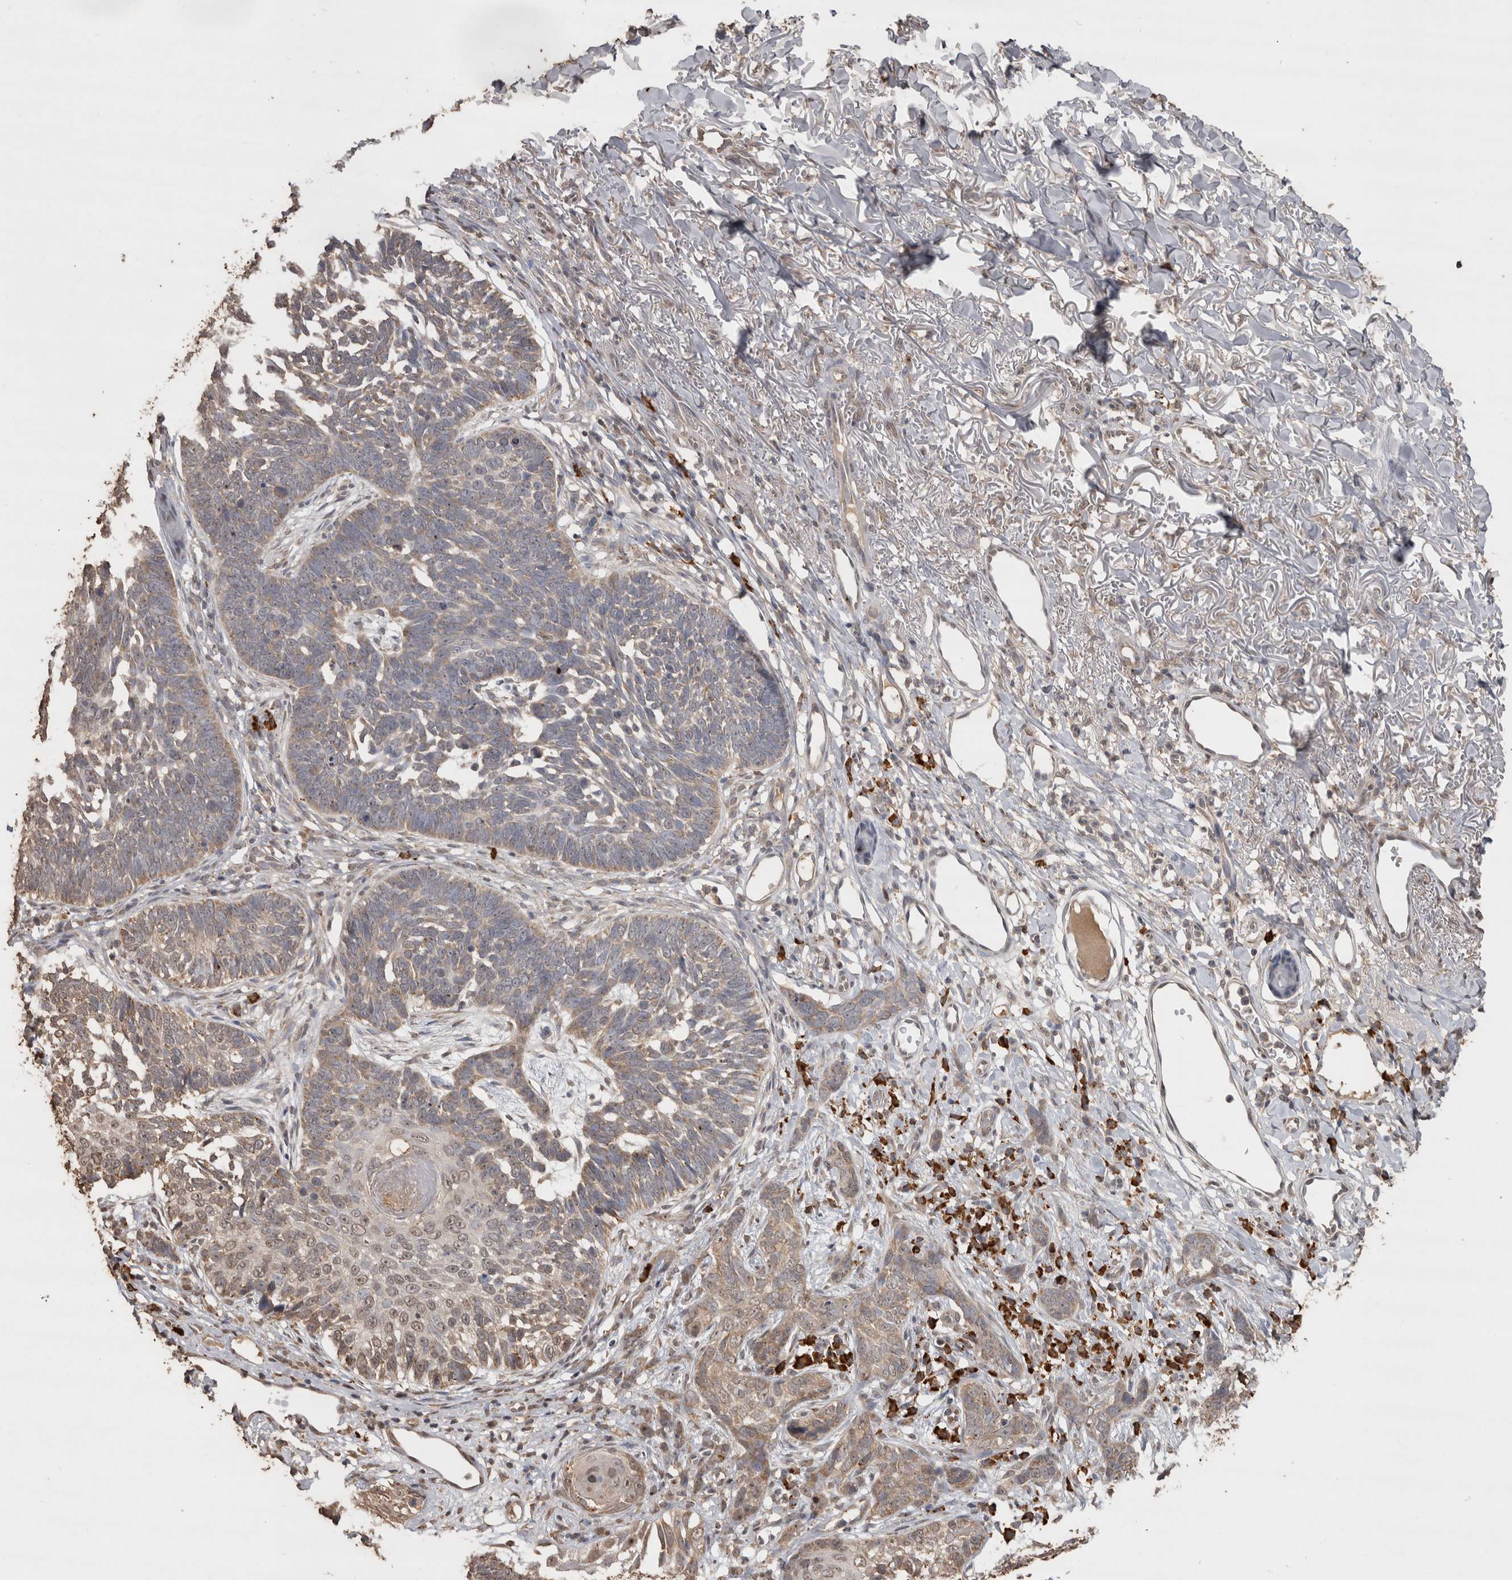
{"staining": {"intensity": "weak", "quantity": ">75%", "location": "cytoplasmic/membranous"}, "tissue": "skin cancer", "cell_type": "Tumor cells", "image_type": "cancer", "snomed": [{"axis": "morphology", "description": "Normal tissue, NOS"}, {"axis": "morphology", "description": "Basal cell carcinoma"}, {"axis": "topography", "description": "Skin"}], "caption": "Immunohistochemistry micrograph of neoplastic tissue: human skin basal cell carcinoma stained using IHC reveals low levels of weak protein expression localized specifically in the cytoplasmic/membranous of tumor cells, appearing as a cytoplasmic/membranous brown color.", "gene": "CRELD2", "patient": {"sex": "male", "age": 77}}